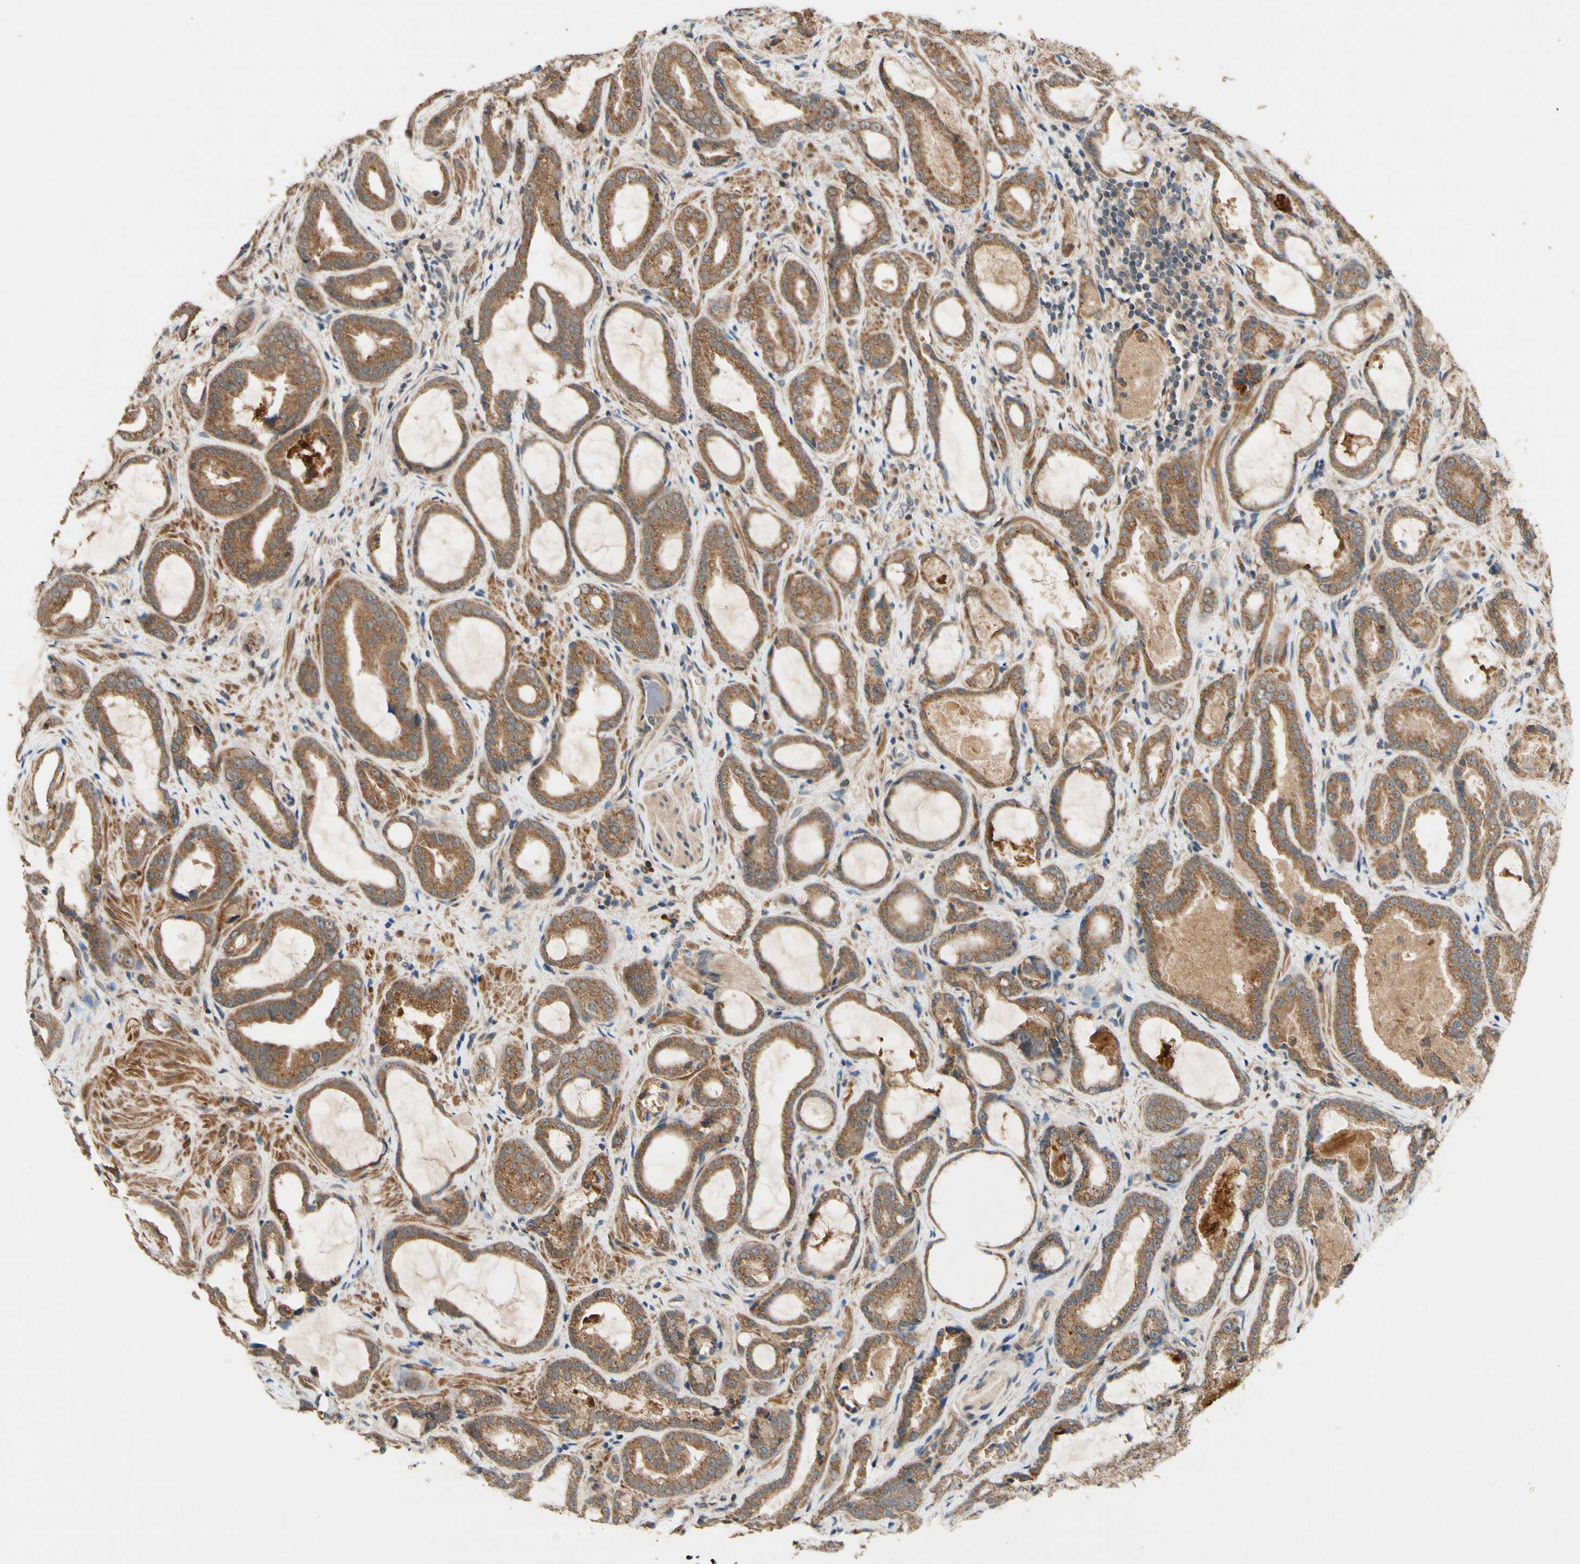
{"staining": {"intensity": "moderate", "quantity": ">75%", "location": "cytoplasmic/membranous"}, "tissue": "prostate cancer", "cell_type": "Tumor cells", "image_type": "cancer", "snomed": [{"axis": "morphology", "description": "Adenocarcinoma, Low grade"}, {"axis": "topography", "description": "Prostate"}], "caption": "IHC of human prostate adenocarcinoma (low-grade) shows medium levels of moderate cytoplasmic/membranous positivity in approximately >75% of tumor cells. The protein is shown in brown color, while the nuclei are stained blue.", "gene": "DDOST", "patient": {"sex": "male", "age": 60}}